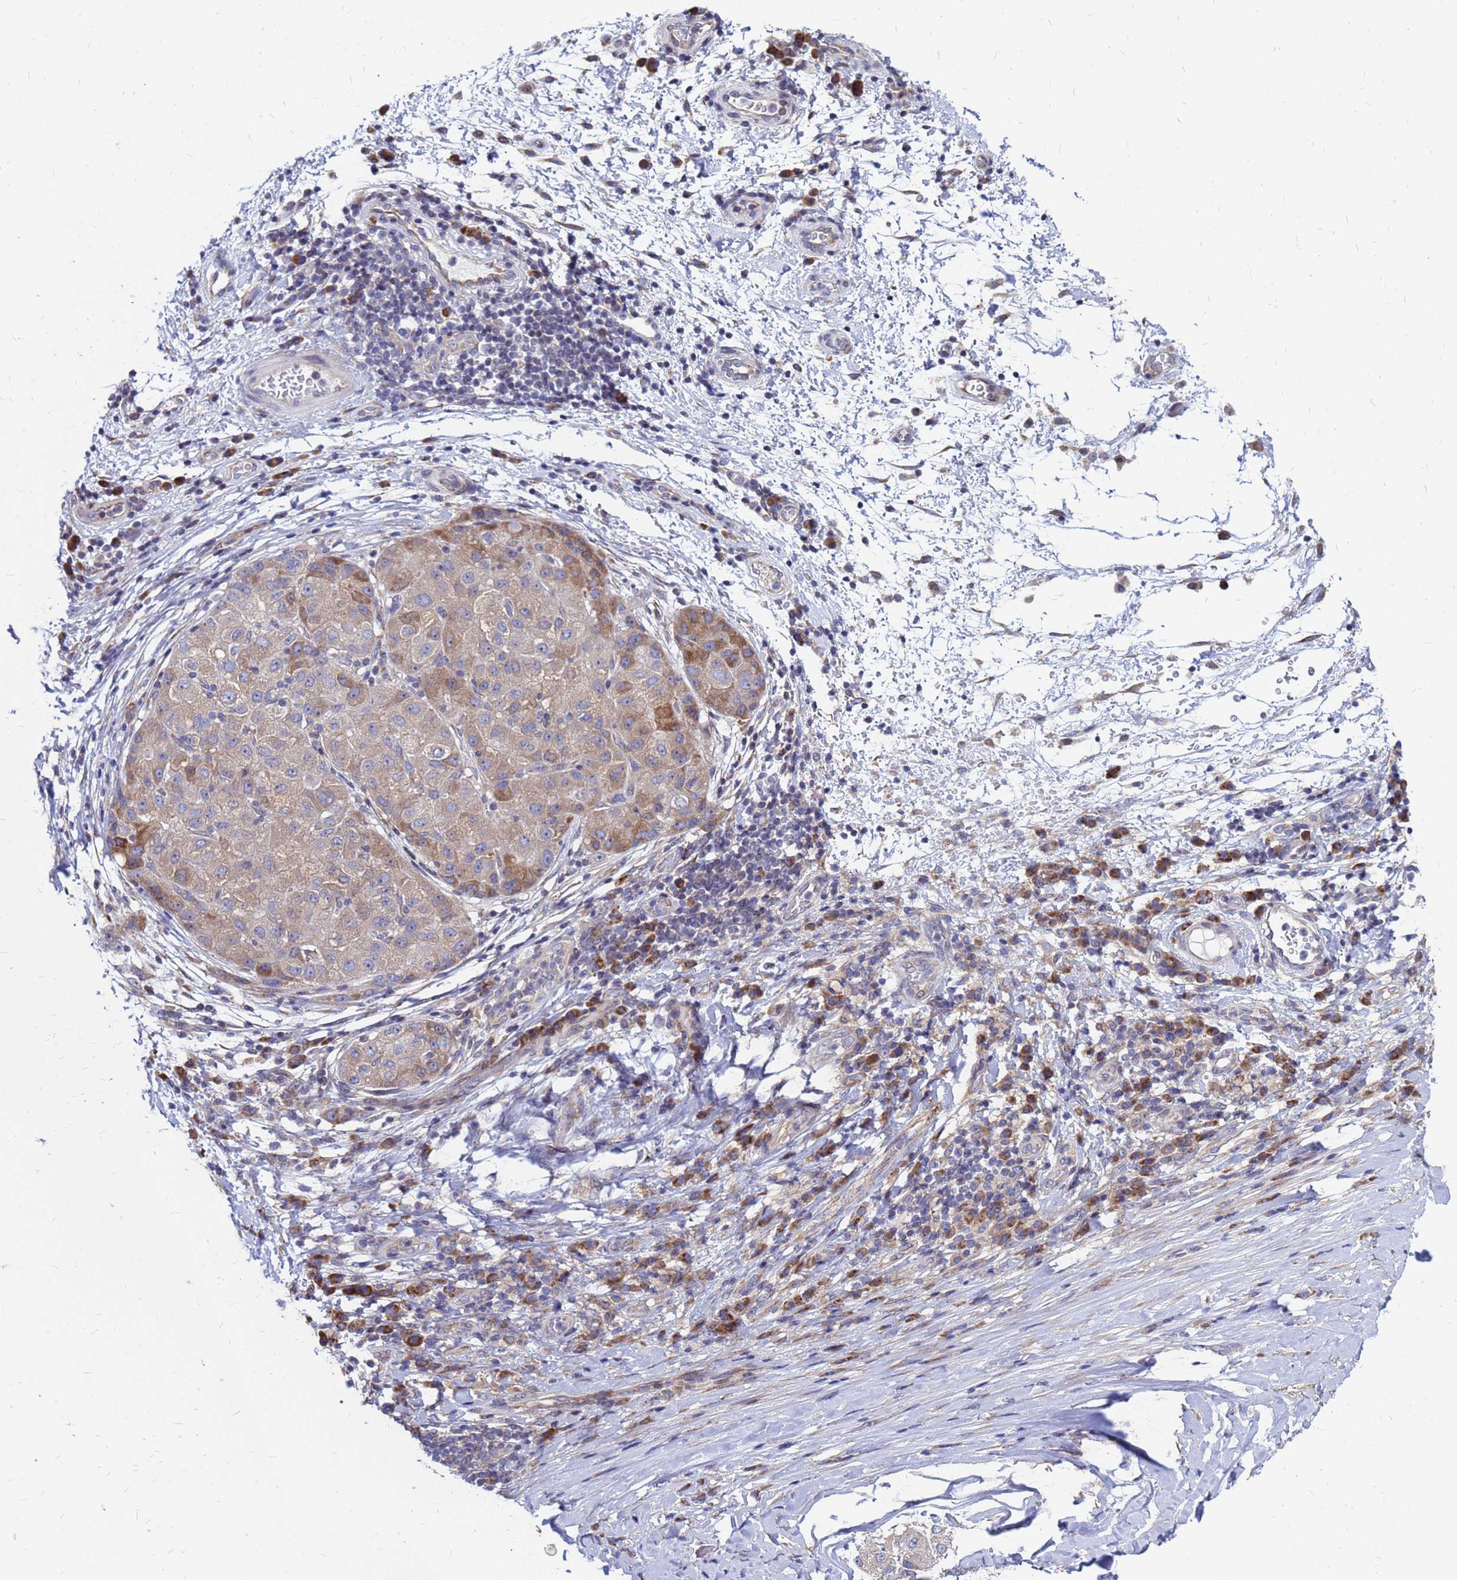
{"staining": {"intensity": "moderate", "quantity": "<25%", "location": "cytoplasmic/membranous"}, "tissue": "liver cancer", "cell_type": "Tumor cells", "image_type": "cancer", "snomed": [{"axis": "morphology", "description": "Carcinoma, Hepatocellular, NOS"}, {"axis": "topography", "description": "Liver"}], "caption": "This image demonstrates IHC staining of liver cancer (hepatocellular carcinoma), with low moderate cytoplasmic/membranous positivity in approximately <25% of tumor cells.", "gene": "MOB2", "patient": {"sex": "male", "age": 80}}